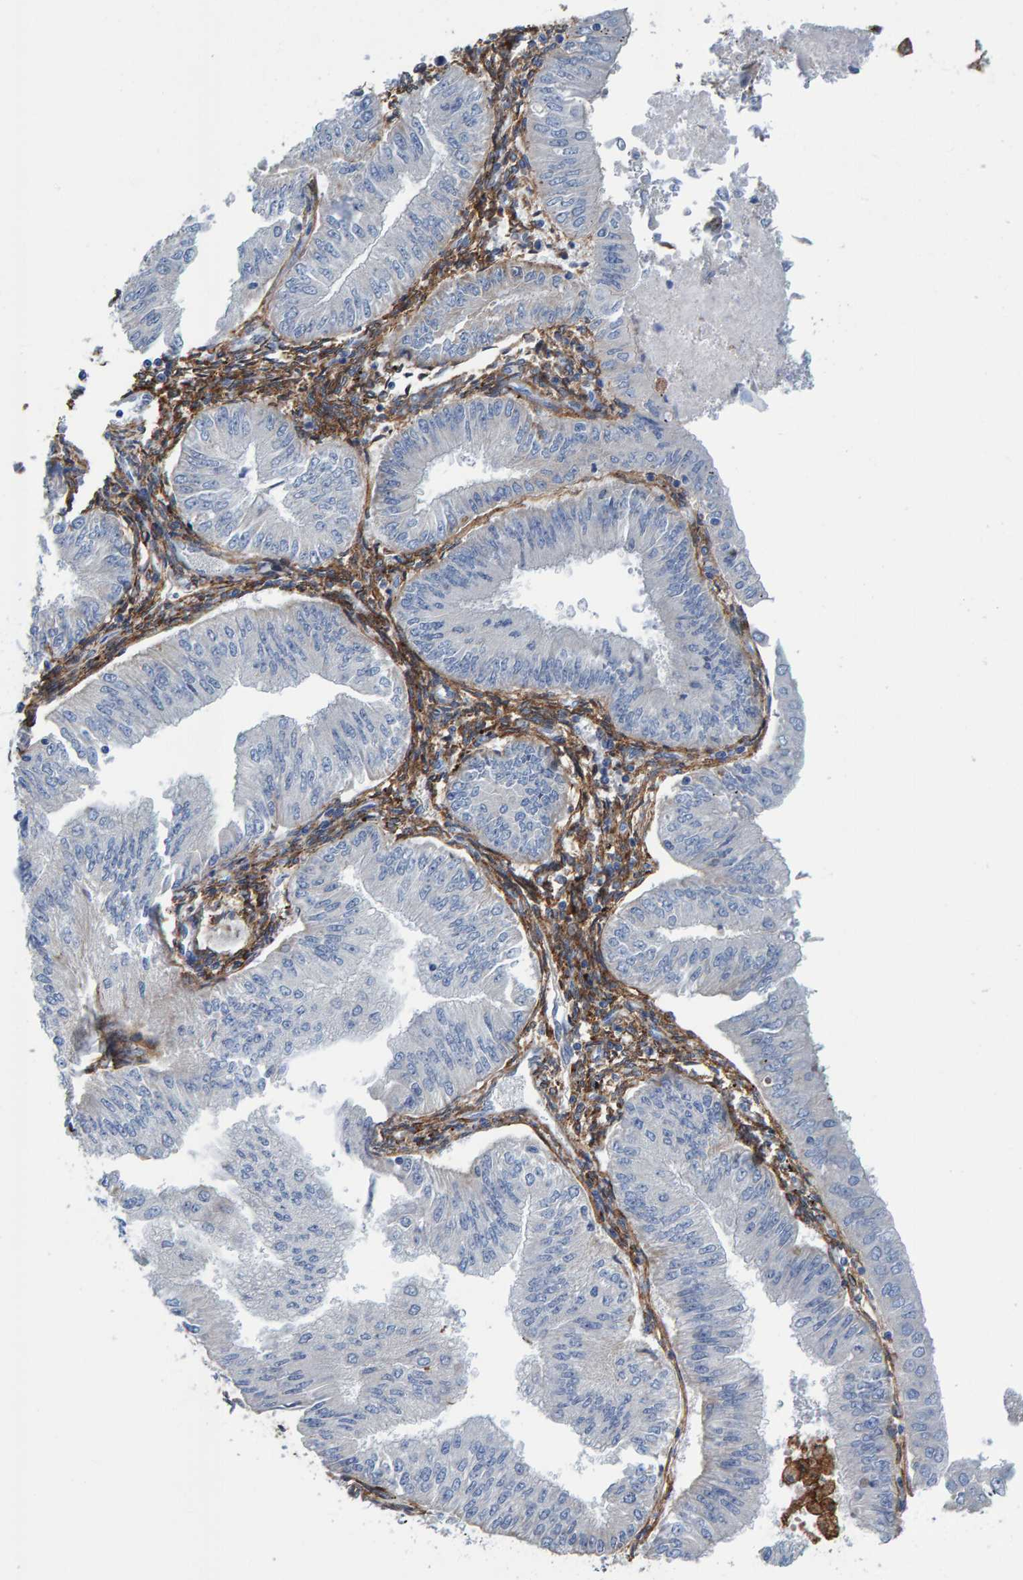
{"staining": {"intensity": "negative", "quantity": "none", "location": "none"}, "tissue": "endometrial cancer", "cell_type": "Tumor cells", "image_type": "cancer", "snomed": [{"axis": "morphology", "description": "Normal tissue, NOS"}, {"axis": "morphology", "description": "Adenocarcinoma, NOS"}, {"axis": "topography", "description": "Endometrium"}], "caption": "IHC histopathology image of human endometrial cancer stained for a protein (brown), which reveals no positivity in tumor cells.", "gene": "LRP1", "patient": {"sex": "female", "age": 53}}